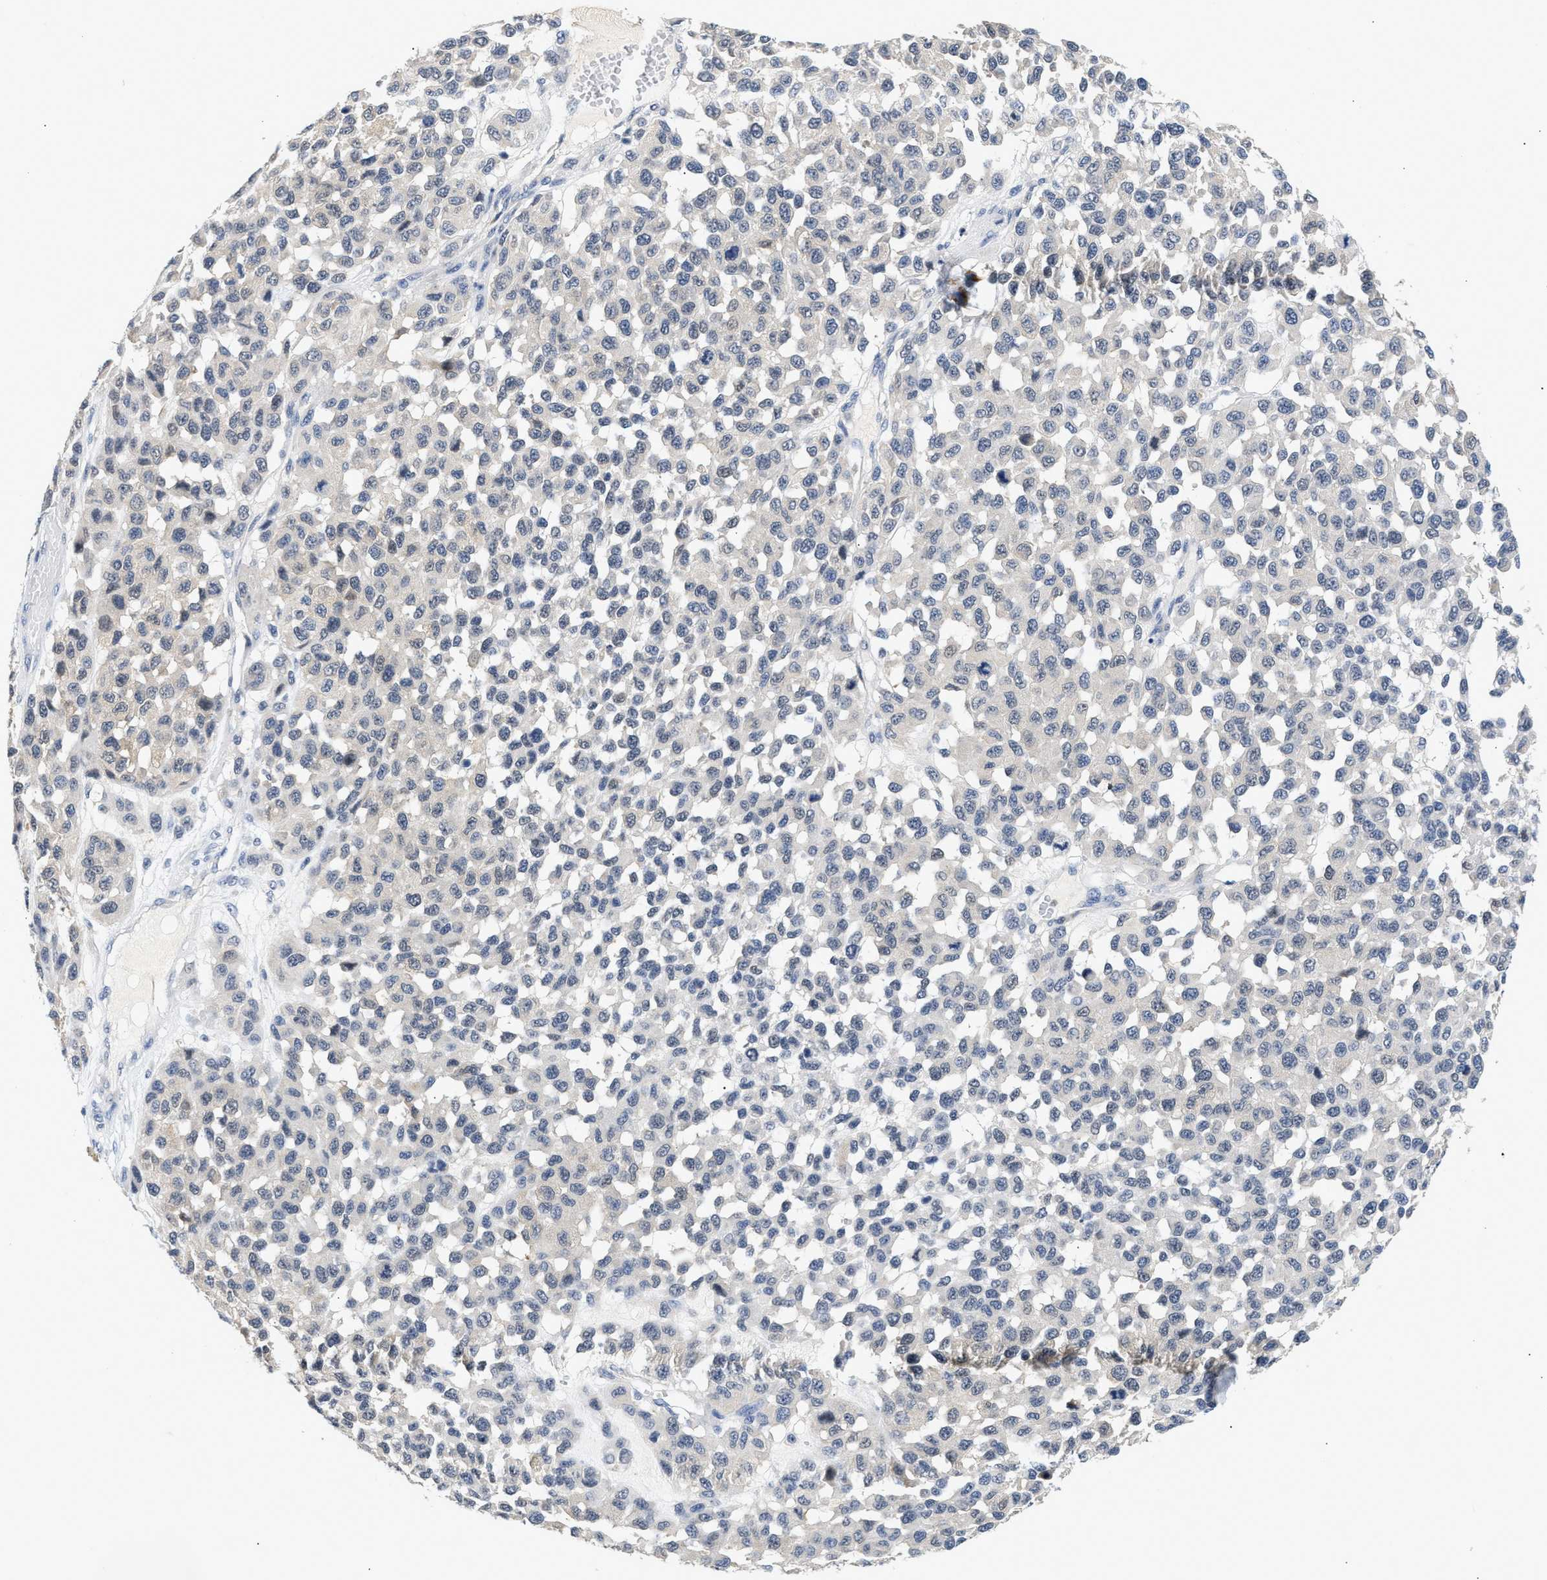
{"staining": {"intensity": "weak", "quantity": "<25%", "location": "cytoplasmic/membranous,nuclear"}, "tissue": "melanoma", "cell_type": "Tumor cells", "image_type": "cancer", "snomed": [{"axis": "morphology", "description": "Malignant melanoma, NOS"}, {"axis": "topography", "description": "Skin"}], "caption": "High power microscopy micrograph of an immunohistochemistry histopathology image of malignant melanoma, revealing no significant expression in tumor cells. The staining is performed using DAB brown chromogen with nuclei counter-stained in using hematoxylin.", "gene": "PPM1L", "patient": {"sex": "male", "age": 62}}